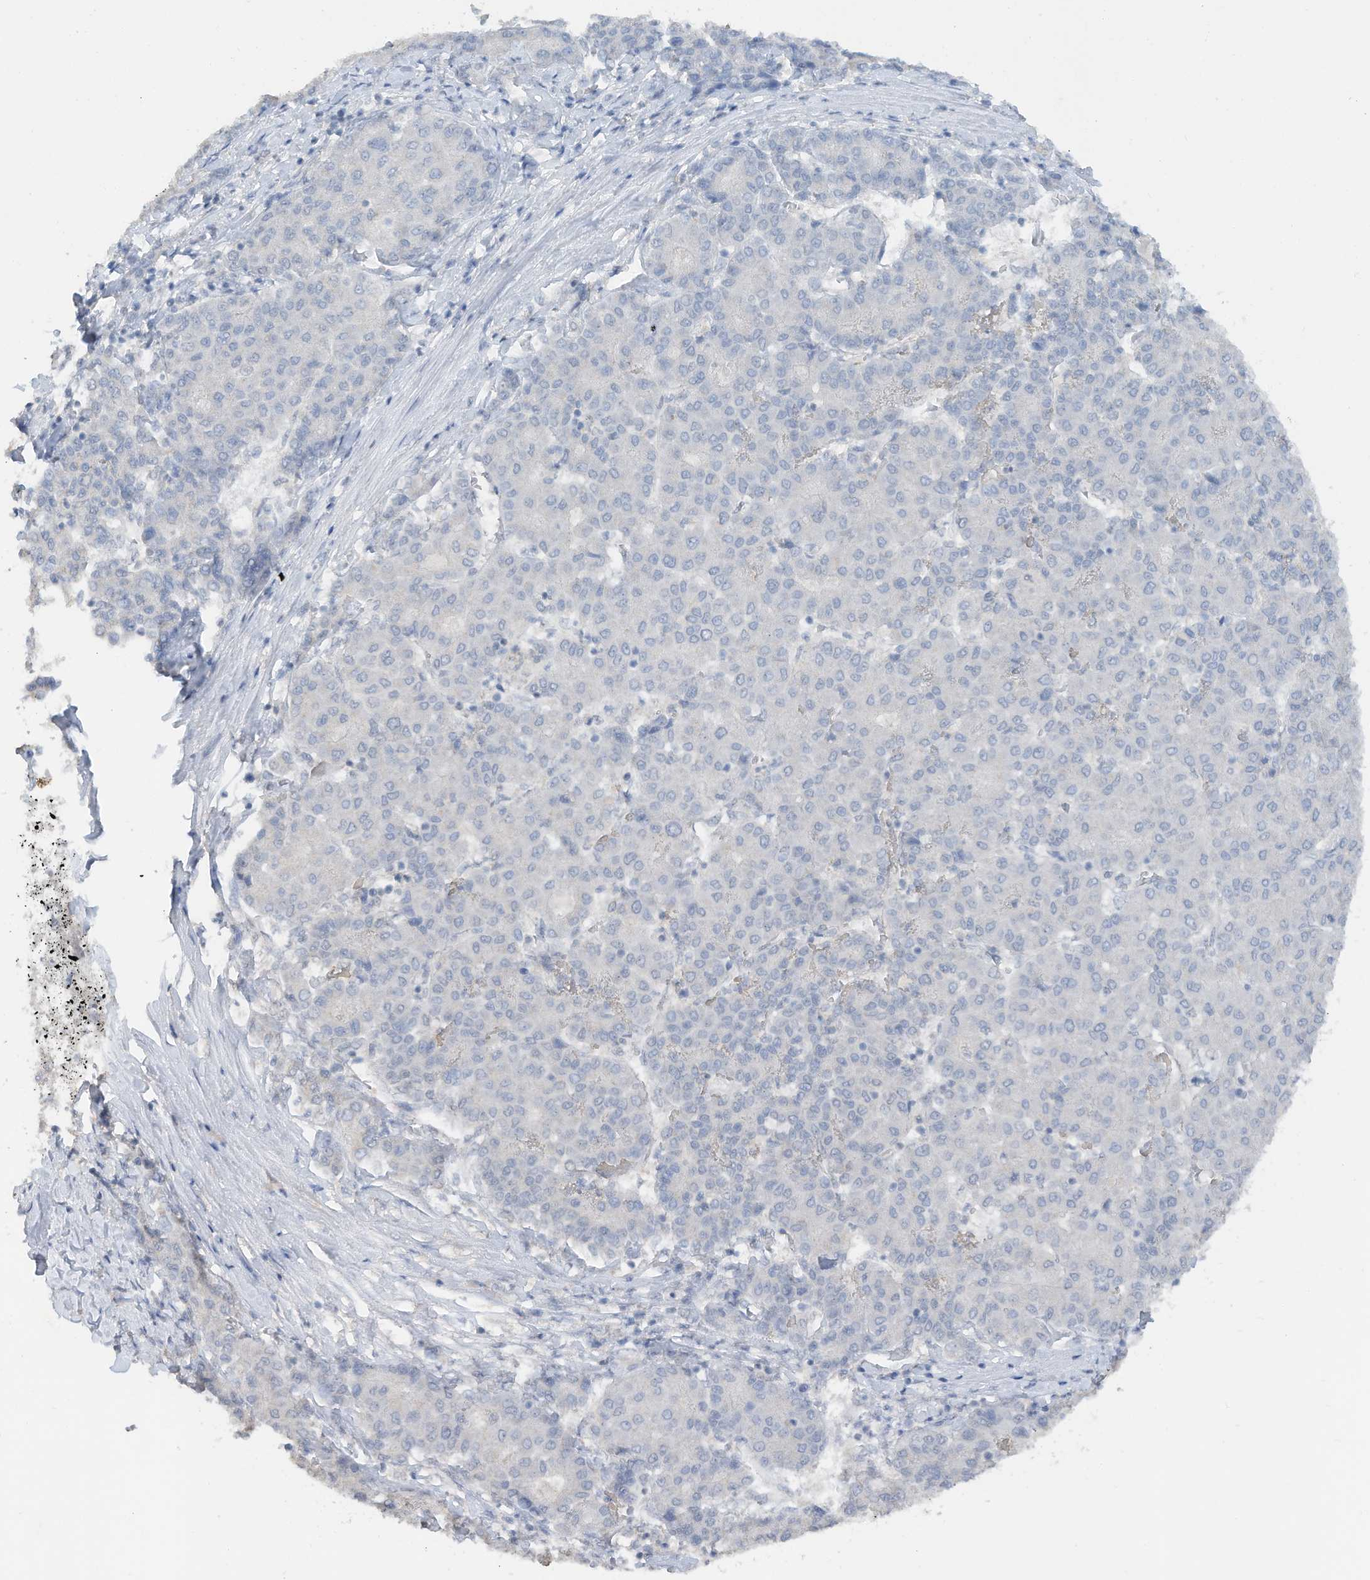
{"staining": {"intensity": "negative", "quantity": "none", "location": "none"}, "tissue": "liver cancer", "cell_type": "Tumor cells", "image_type": "cancer", "snomed": [{"axis": "morphology", "description": "Carcinoma, Hepatocellular, NOS"}, {"axis": "topography", "description": "Liver"}], "caption": "A high-resolution histopathology image shows immunohistochemistry (IHC) staining of liver hepatocellular carcinoma, which displays no significant positivity in tumor cells.", "gene": "HAS3", "patient": {"sex": "male", "age": 65}}